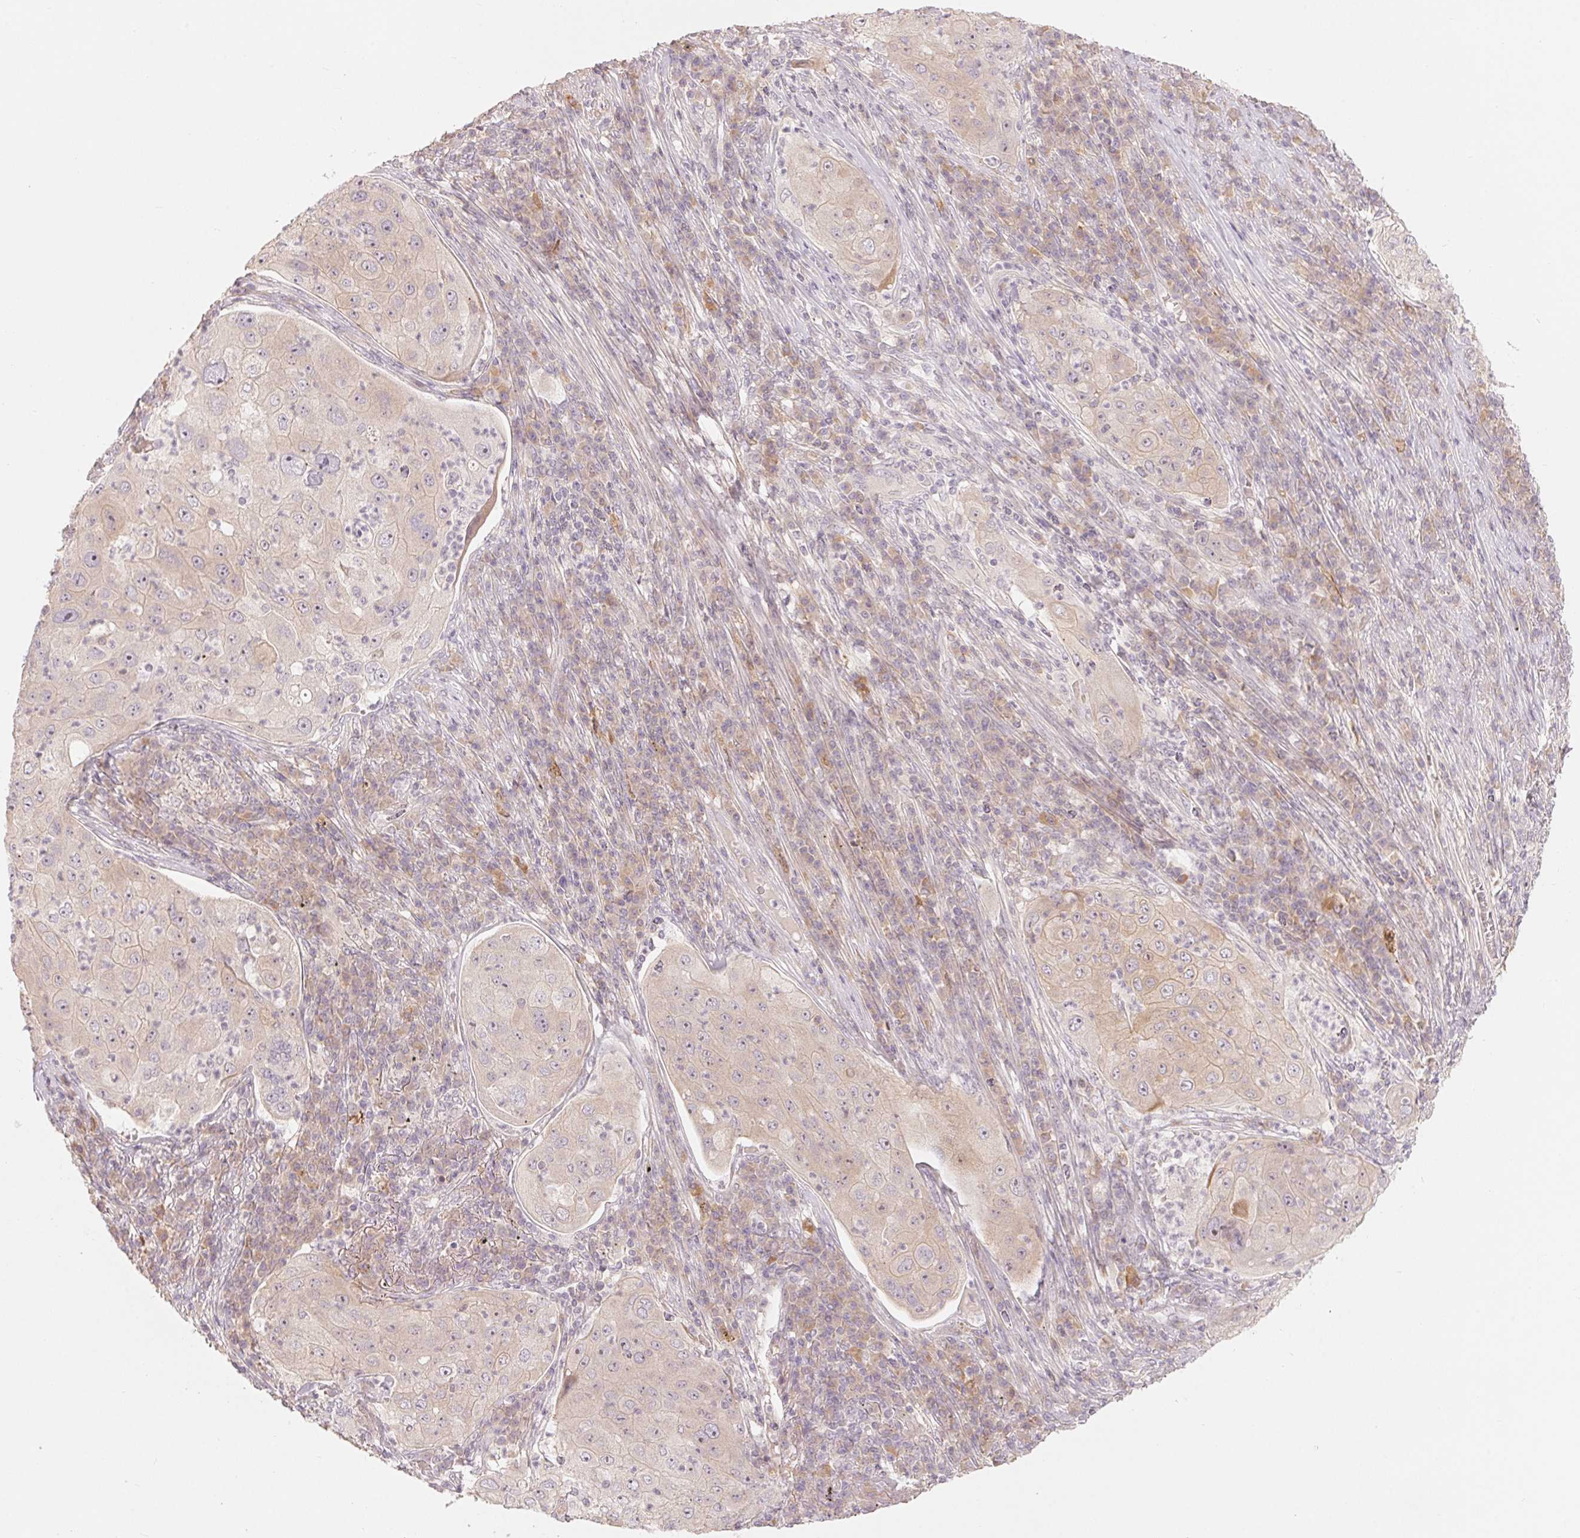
{"staining": {"intensity": "weak", "quantity": "<25%", "location": "cytoplasmic/membranous"}, "tissue": "lung cancer", "cell_type": "Tumor cells", "image_type": "cancer", "snomed": [{"axis": "morphology", "description": "Squamous cell carcinoma, NOS"}, {"axis": "topography", "description": "Lung"}], "caption": "Tumor cells show no significant protein expression in lung cancer.", "gene": "DENND2C", "patient": {"sex": "female", "age": 59}}